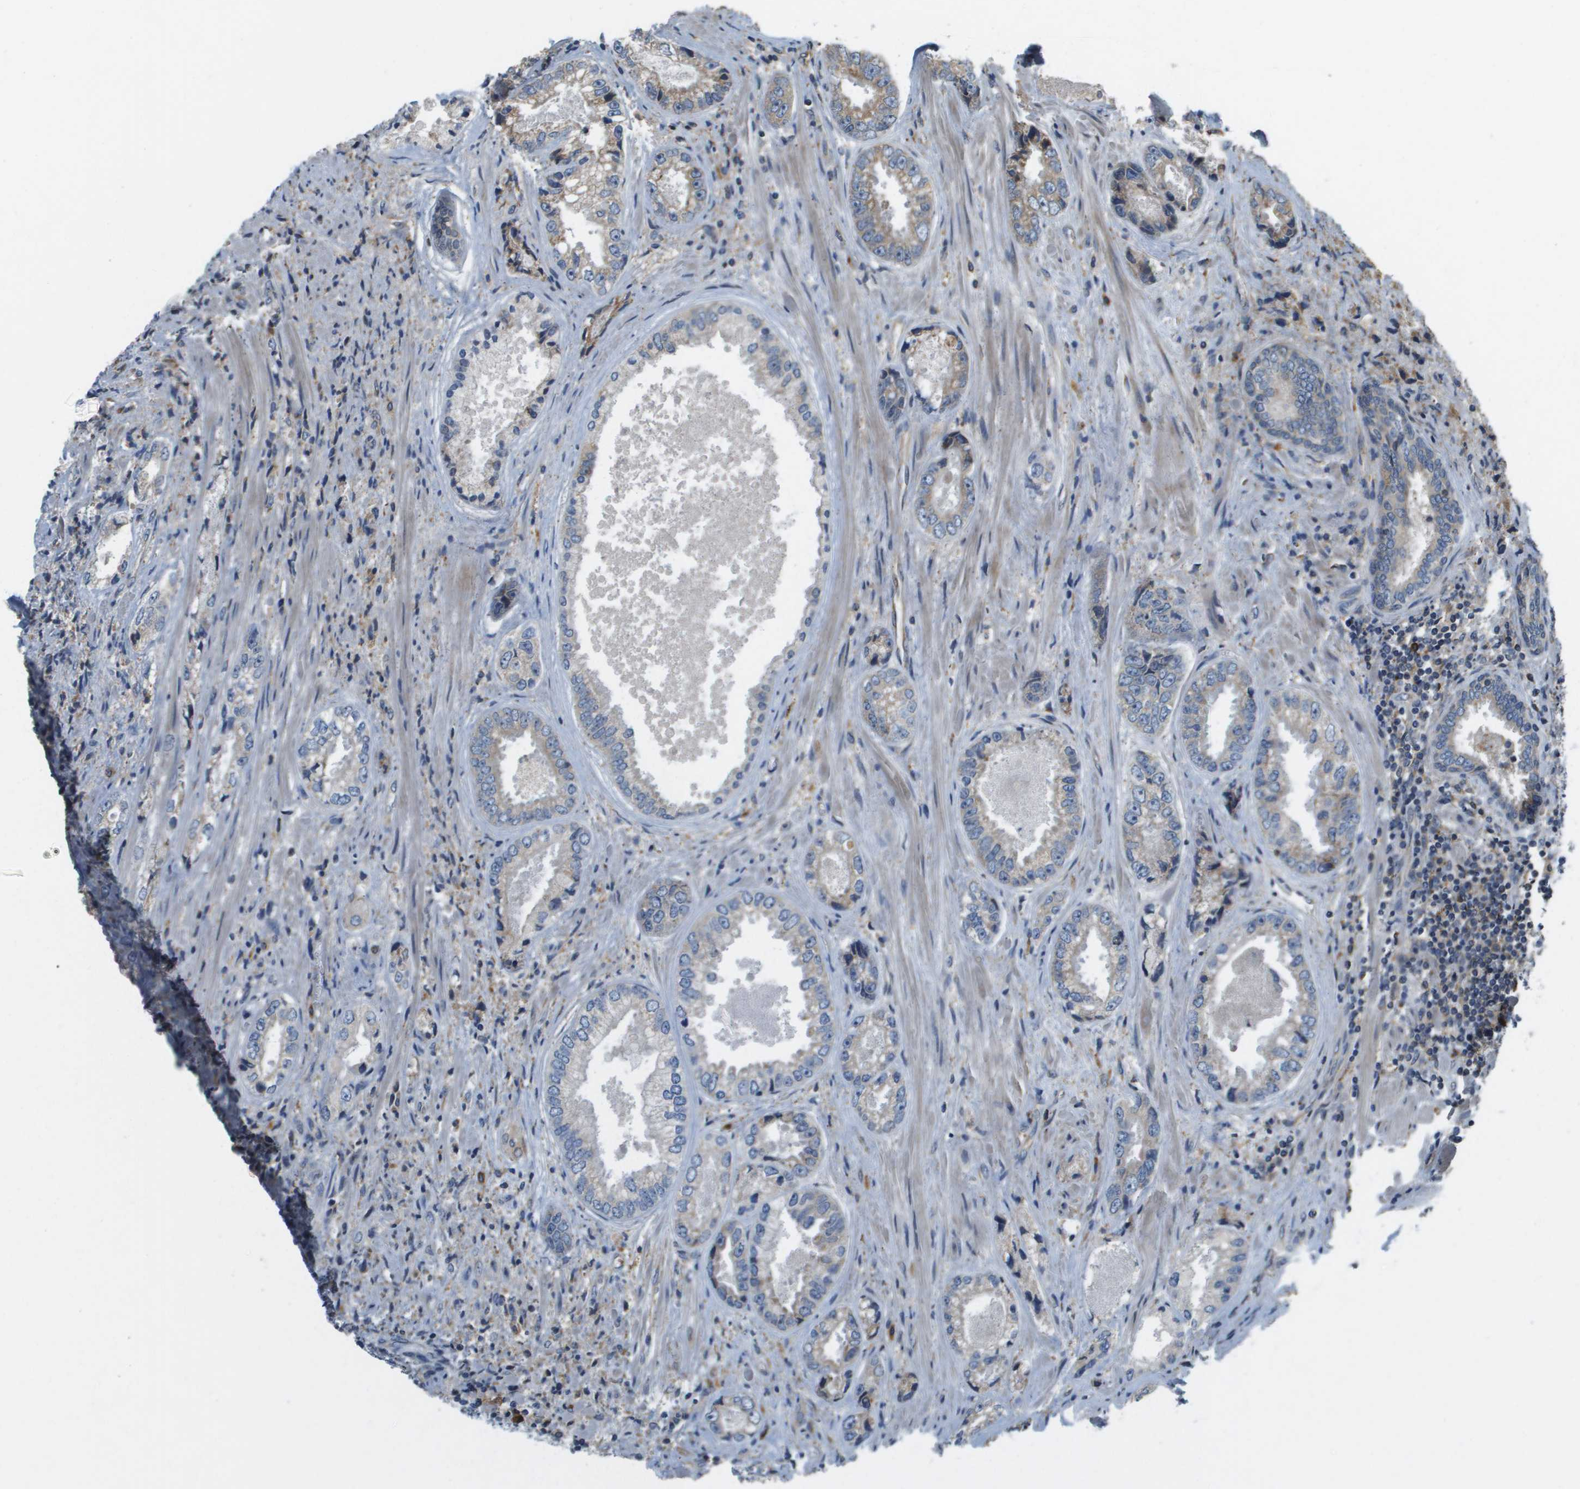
{"staining": {"intensity": "negative", "quantity": "none", "location": "none"}, "tissue": "prostate cancer", "cell_type": "Tumor cells", "image_type": "cancer", "snomed": [{"axis": "morphology", "description": "Adenocarcinoma, High grade"}, {"axis": "topography", "description": "Prostate"}], "caption": "The histopathology image demonstrates no significant expression in tumor cells of prostate cancer (adenocarcinoma (high-grade)).", "gene": "SAMSN1", "patient": {"sex": "male", "age": 61}}